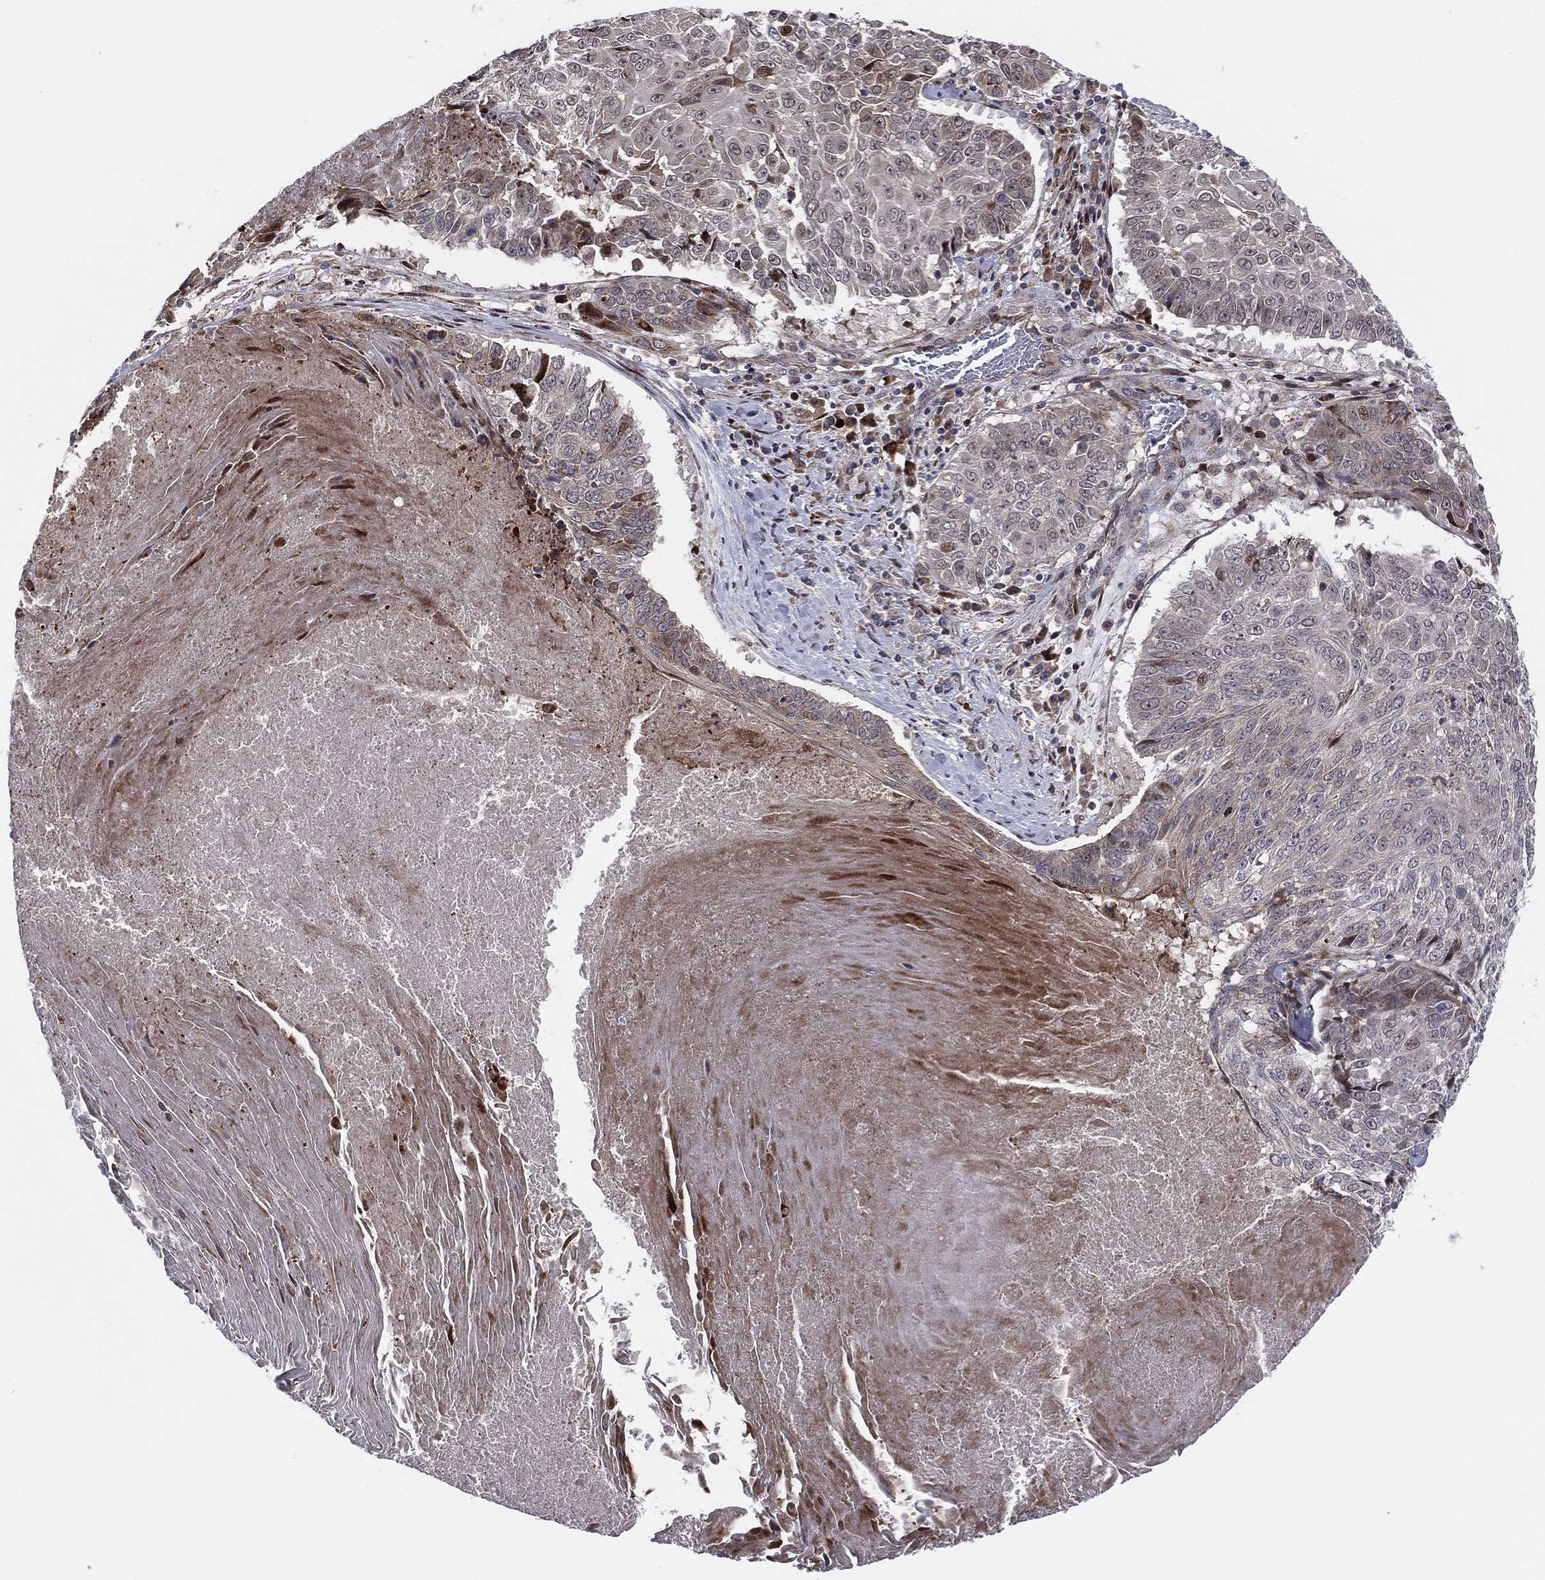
{"staining": {"intensity": "negative", "quantity": "none", "location": "none"}, "tissue": "lung cancer", "cell_type": "Tumor cells", "image_type": "cancer", "snomed": [{"axis": "morphology", "description": "Squamous cell carcinoma, NOS"}, {"axis": "topography", "description": "Lung"}], "caption": "Human lung cancer stained for a protein using IHC shows no positivity in tumor cells.", "gene": "UTP14A", "patient": {"sex": "male", "age": 64}}